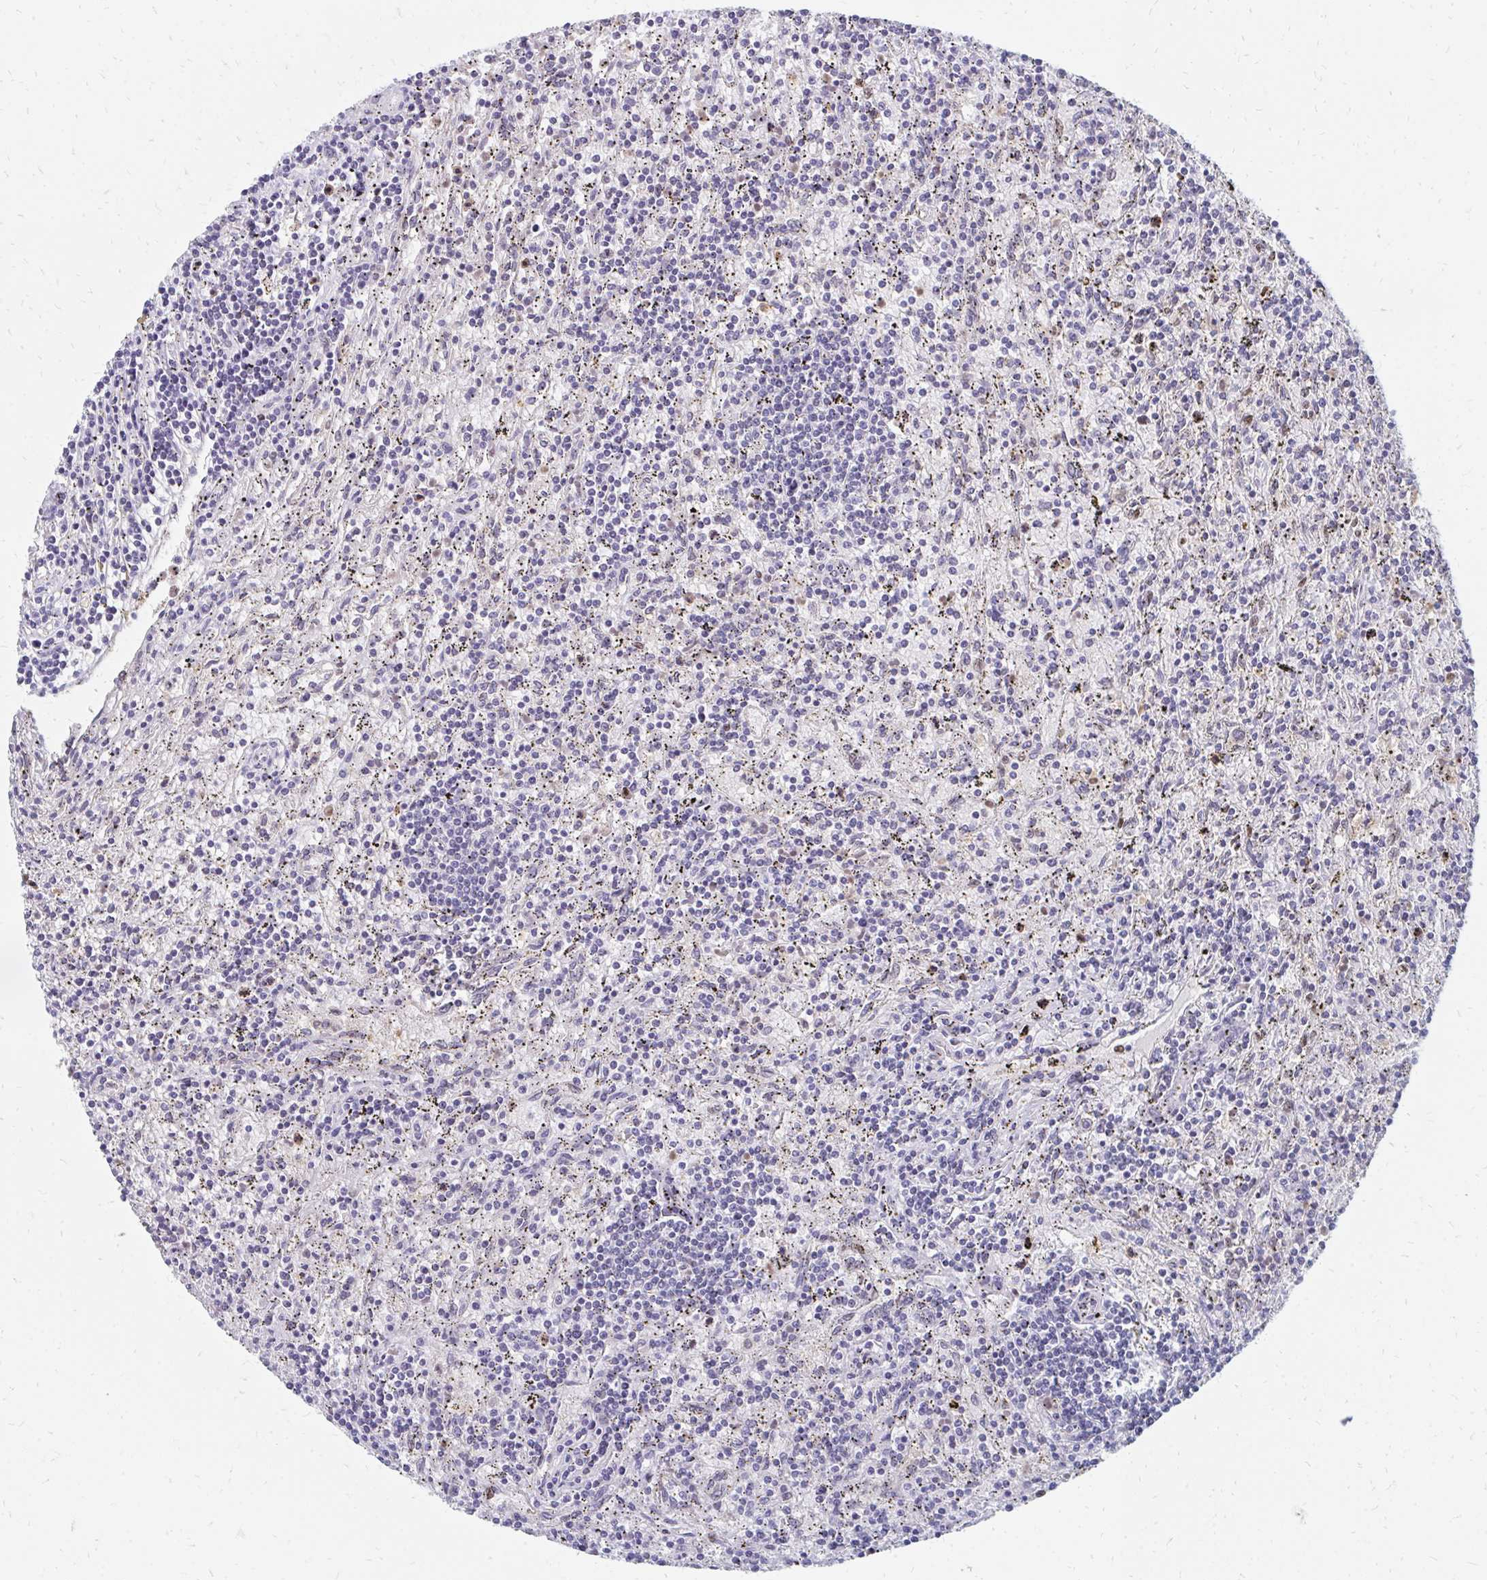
{"staining": {"intensity": "negative", "quantity": "none", "location": "none"}, "tissue": "lymphoma", "cell_type": "Tumor cells", "image_type": "cancer", "snomed": [{"axis": "morphology", "description": "Malignant lymphoma, non-Hodgkin's type, Low grade"}, {"axis": "topography", "description": "Spleen"}], "caption": "Image shows no significant protein staining in tumor cells of lymphoma. Brightfield microscopy of immunohistochemistry stained with DAB (3,3'-diaminobenzidine) (brown) and hematoxylin (blue), captured at high magnification.", "gene": "PLK3", "patient": {"sex": "male", "age": 76}}